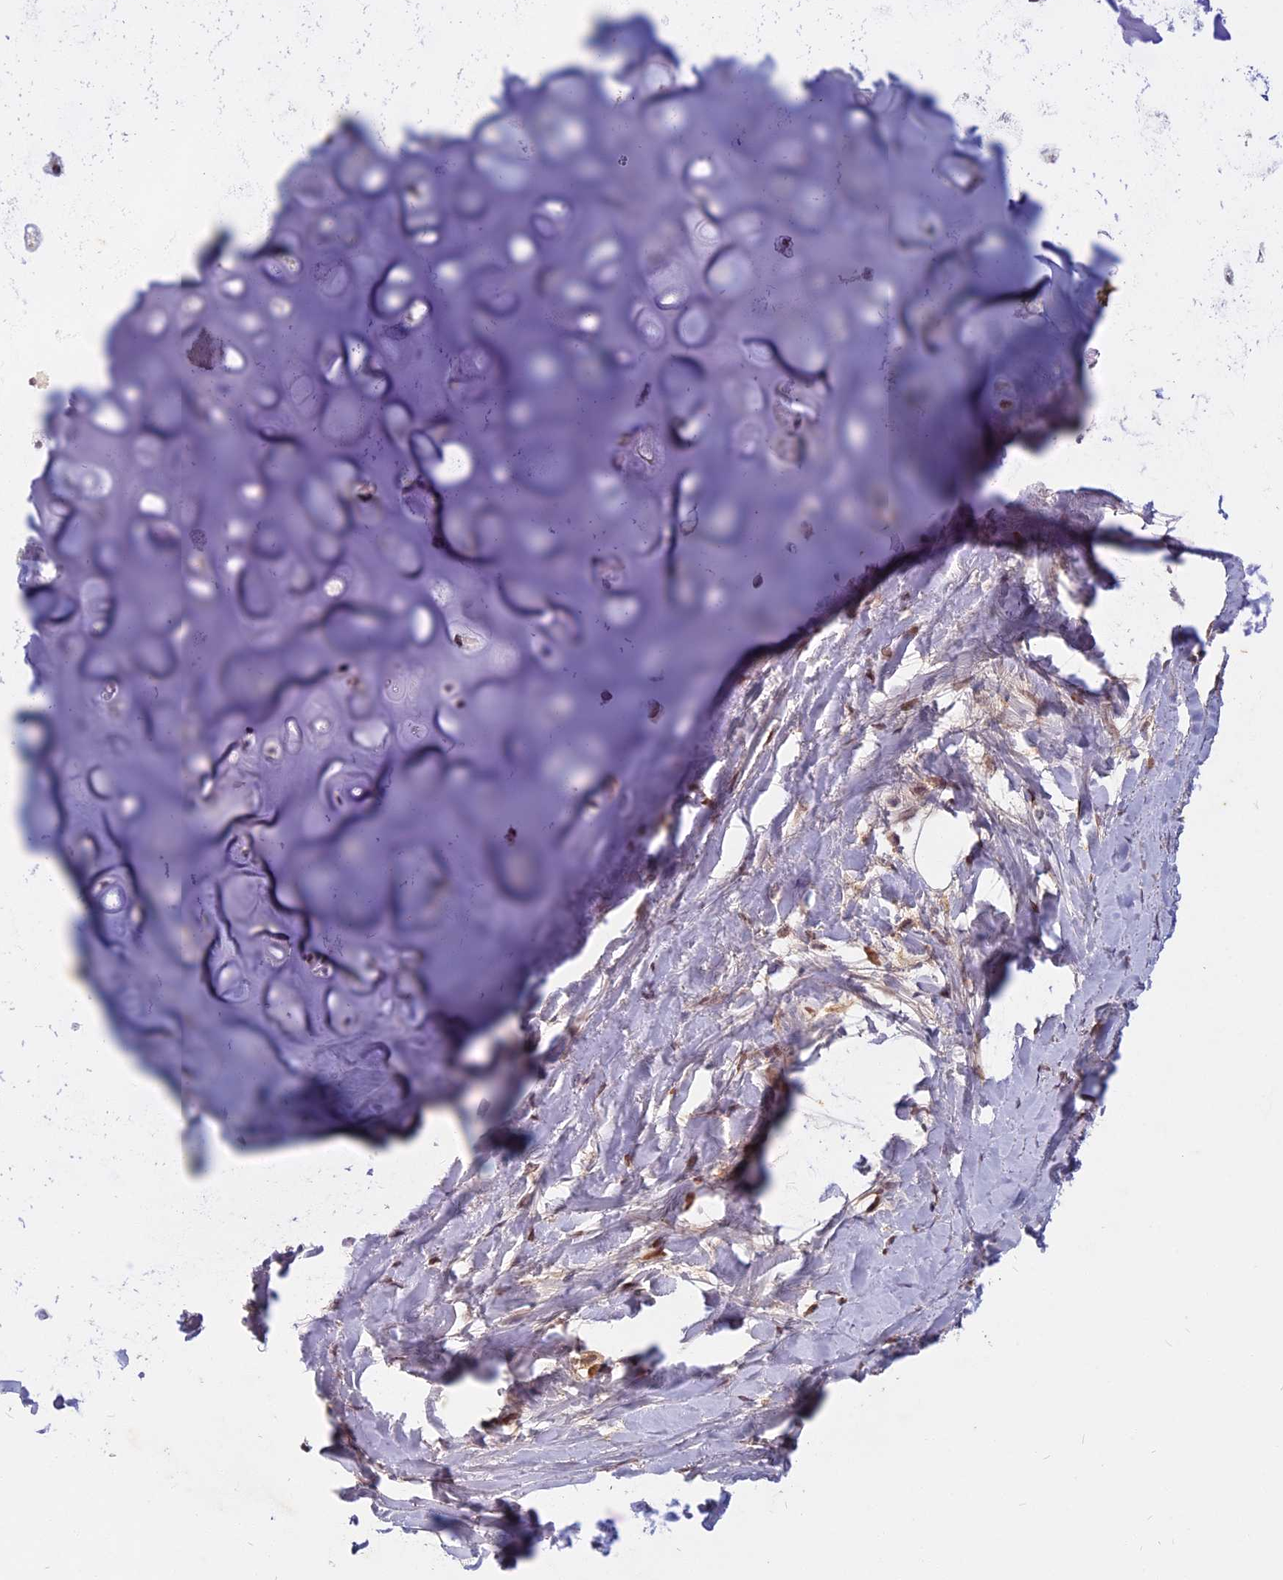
{"staining": {"intensity": "moderate", "quantity": "<25%", "location": "nuclear"}, "tissue": "soft tissue", "cell_type": "Chondrocytes", "image_type": "normal", "snomed": [{"axis": "morphology", "description": "Normal tissue, NOS"}, {"axis": "topography", "description": "Lymph node"}, {"axis": "topography", "description": "Cartilage tissue"}, {"axis": "topography", "description": "Bronchus"}], "caption": "Human soft tissue stained with a protein marker shows moderate staining in chondrocytes.", "gene": "CDC7", "patient": {"sex": "male", "age": 63}}